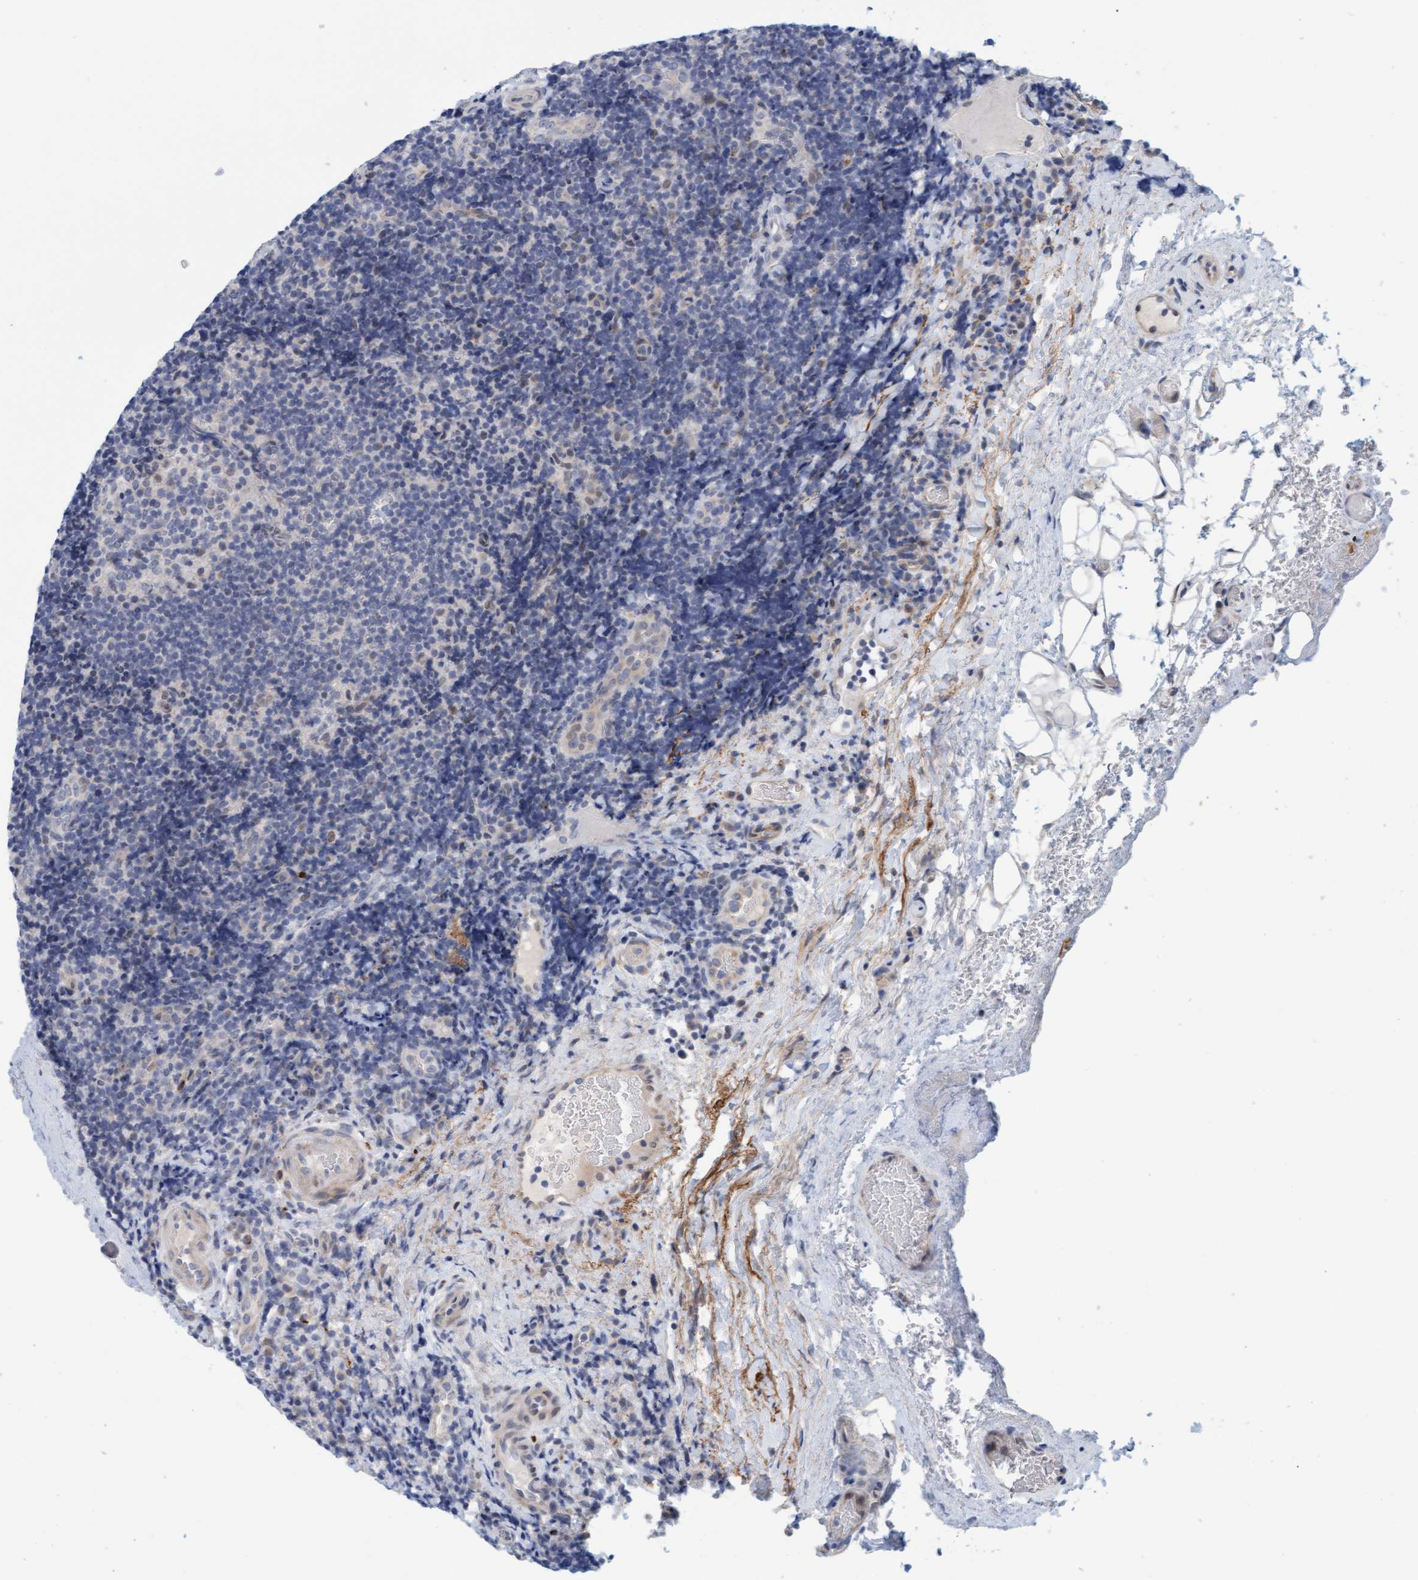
{"staining": {"intensity": "negative", "quantity": "none", "location": "none"}, "tissue": "lymphoma", "cell_type": "Tumor cells", "image_type": "cancer", "snomed": [{"axis": "morphology", "description": "Malignant lymphoma, non-Hodgkin's type, High grade"}, {"axis": "topography", "description": "Tonsil"}], "caption": "This is an immunohistochemistry (IHC) histopathology image of human lymphoma. There is no expression in tumor cells.", "gene": "ZC3H3", "patient": {"sex": "female", "age": 36}}